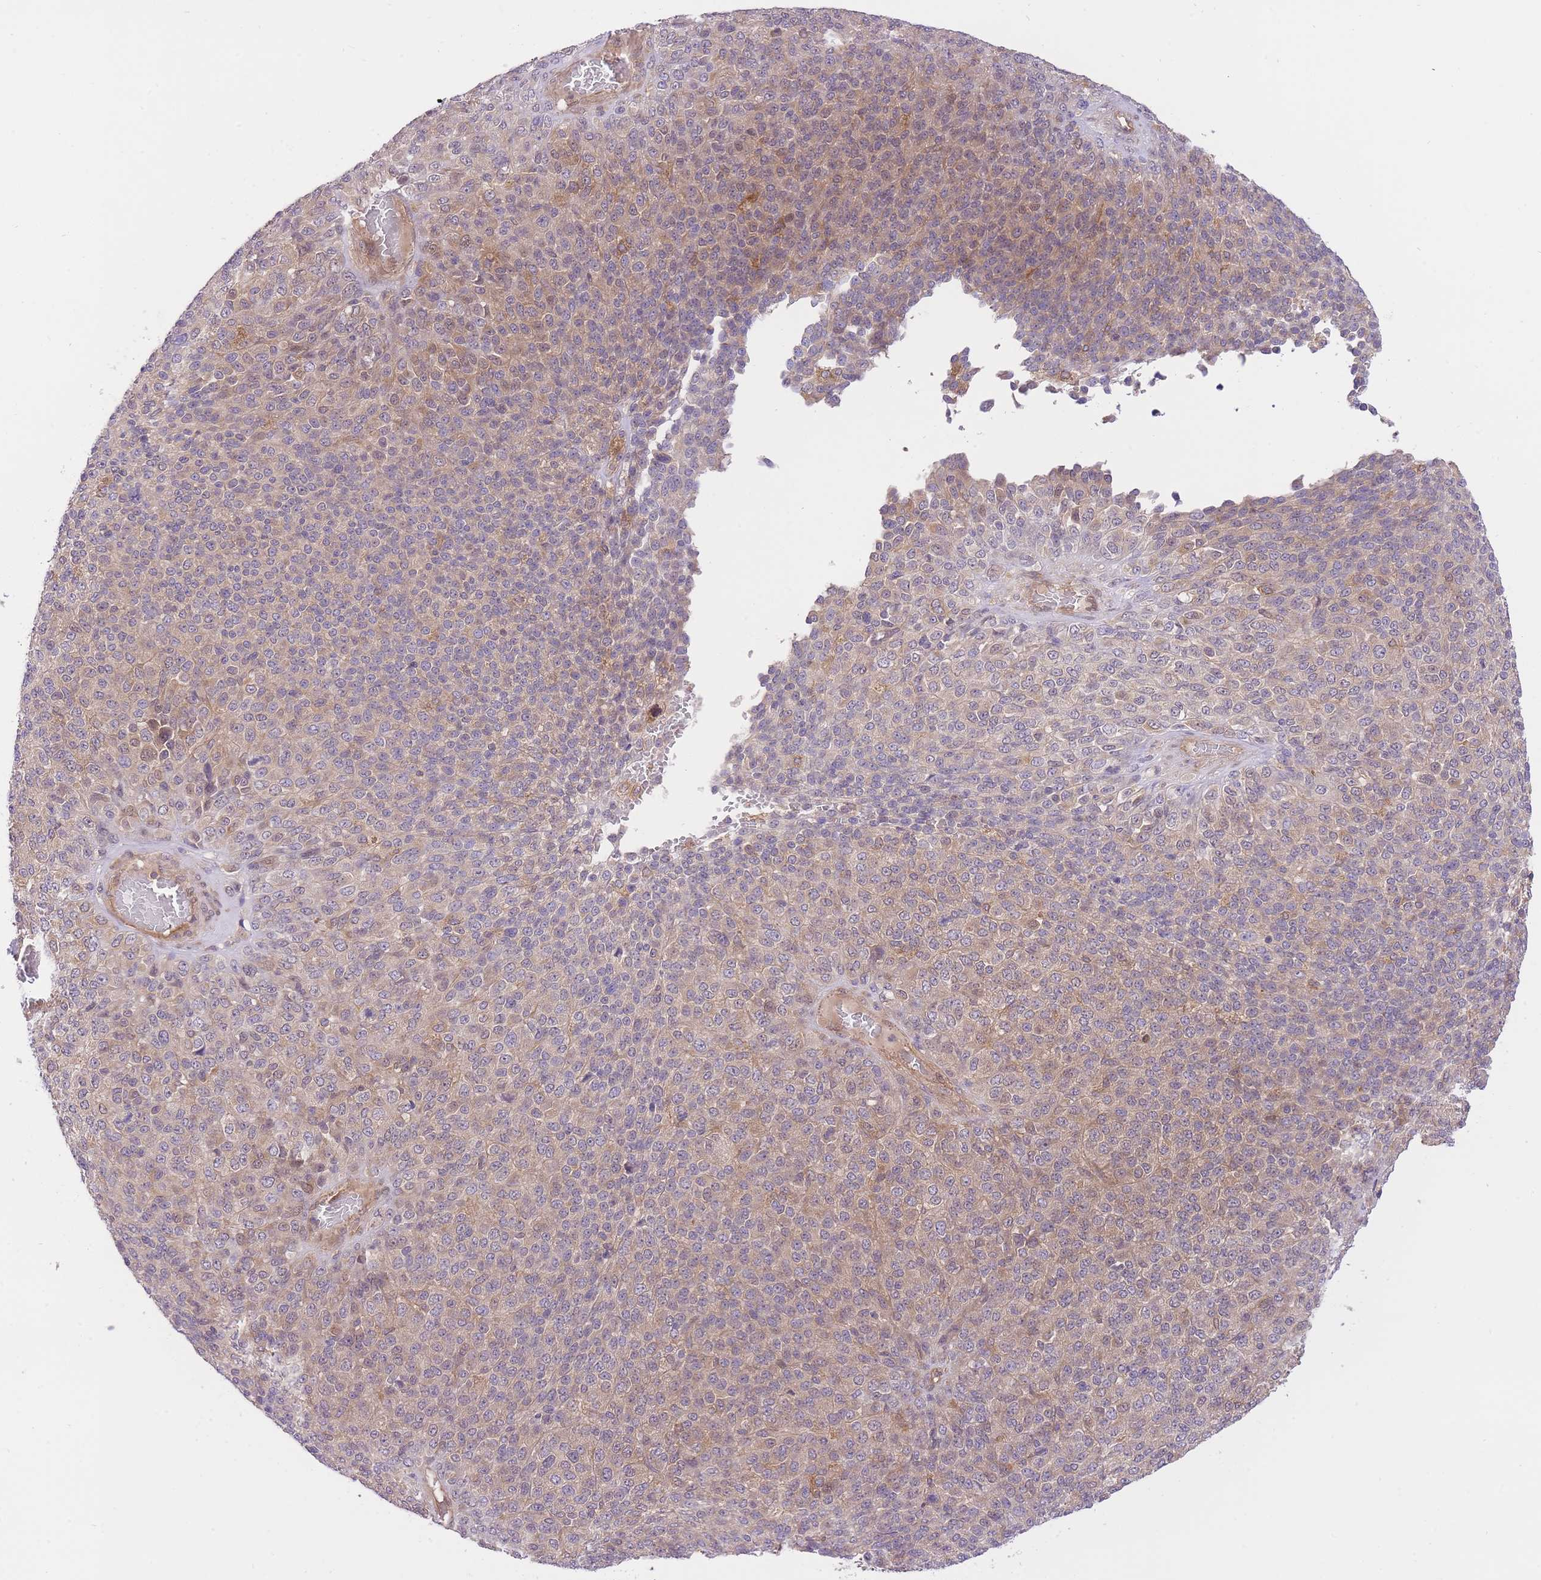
{"staining": {"intensity": "moderate", "quantity": "25%-75%", "location": "cytoplasmic/membranous"}, "tissue": "melanoma", "cell_type": "Tumor cells", "image_type": "cancer", "snomed": [{"axis": "morphology", "description": "Malignant melanoma, Metastatic site"}, {"axis": "topography", "description": "Brain"}], "caption": "Human malignant melanoma (metastatic site) stained with a protein marker reveals moderate staining in tumor cells.", "gene": "PREP", "patient": {"sex": "female", "age": 56}}